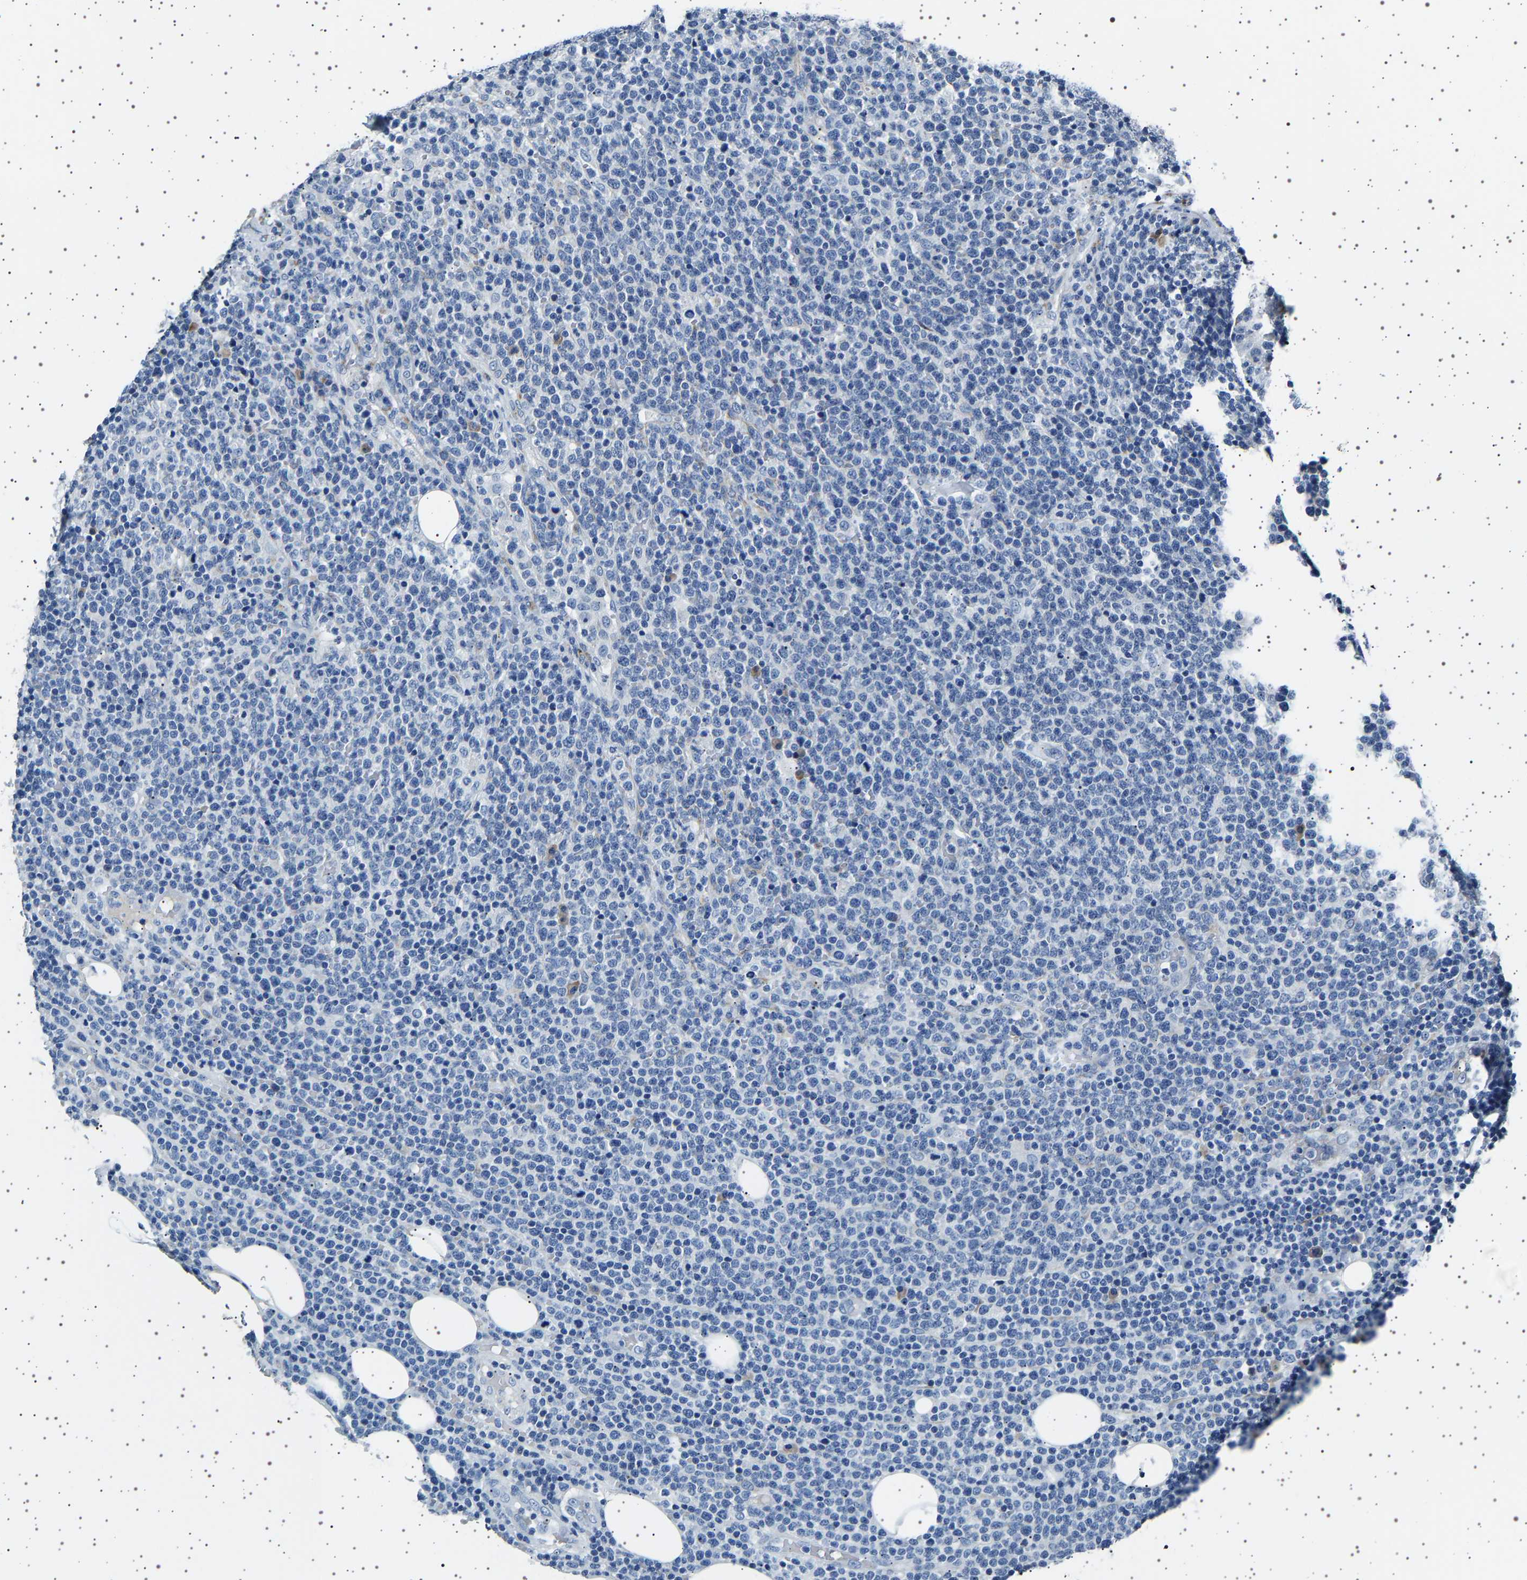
{"staining": {"intensity": "negative", "quantity": "none", "location": "none"}, "tissue": "lymphoma", "cell_type": "Tumor cells", "image_type": "cancer", "snomed": [{"axis": "morphology", "description": "Malignant lymphoma, non-Hodgkin's type, High grade"}, {"axis": "topography", "description": "Lymph node"}], "caption": "The image reveals no significant expression in tumor cells of lymphoma.", "gene": "FTCD", "patient": {"sex": "male", "age": 61}}